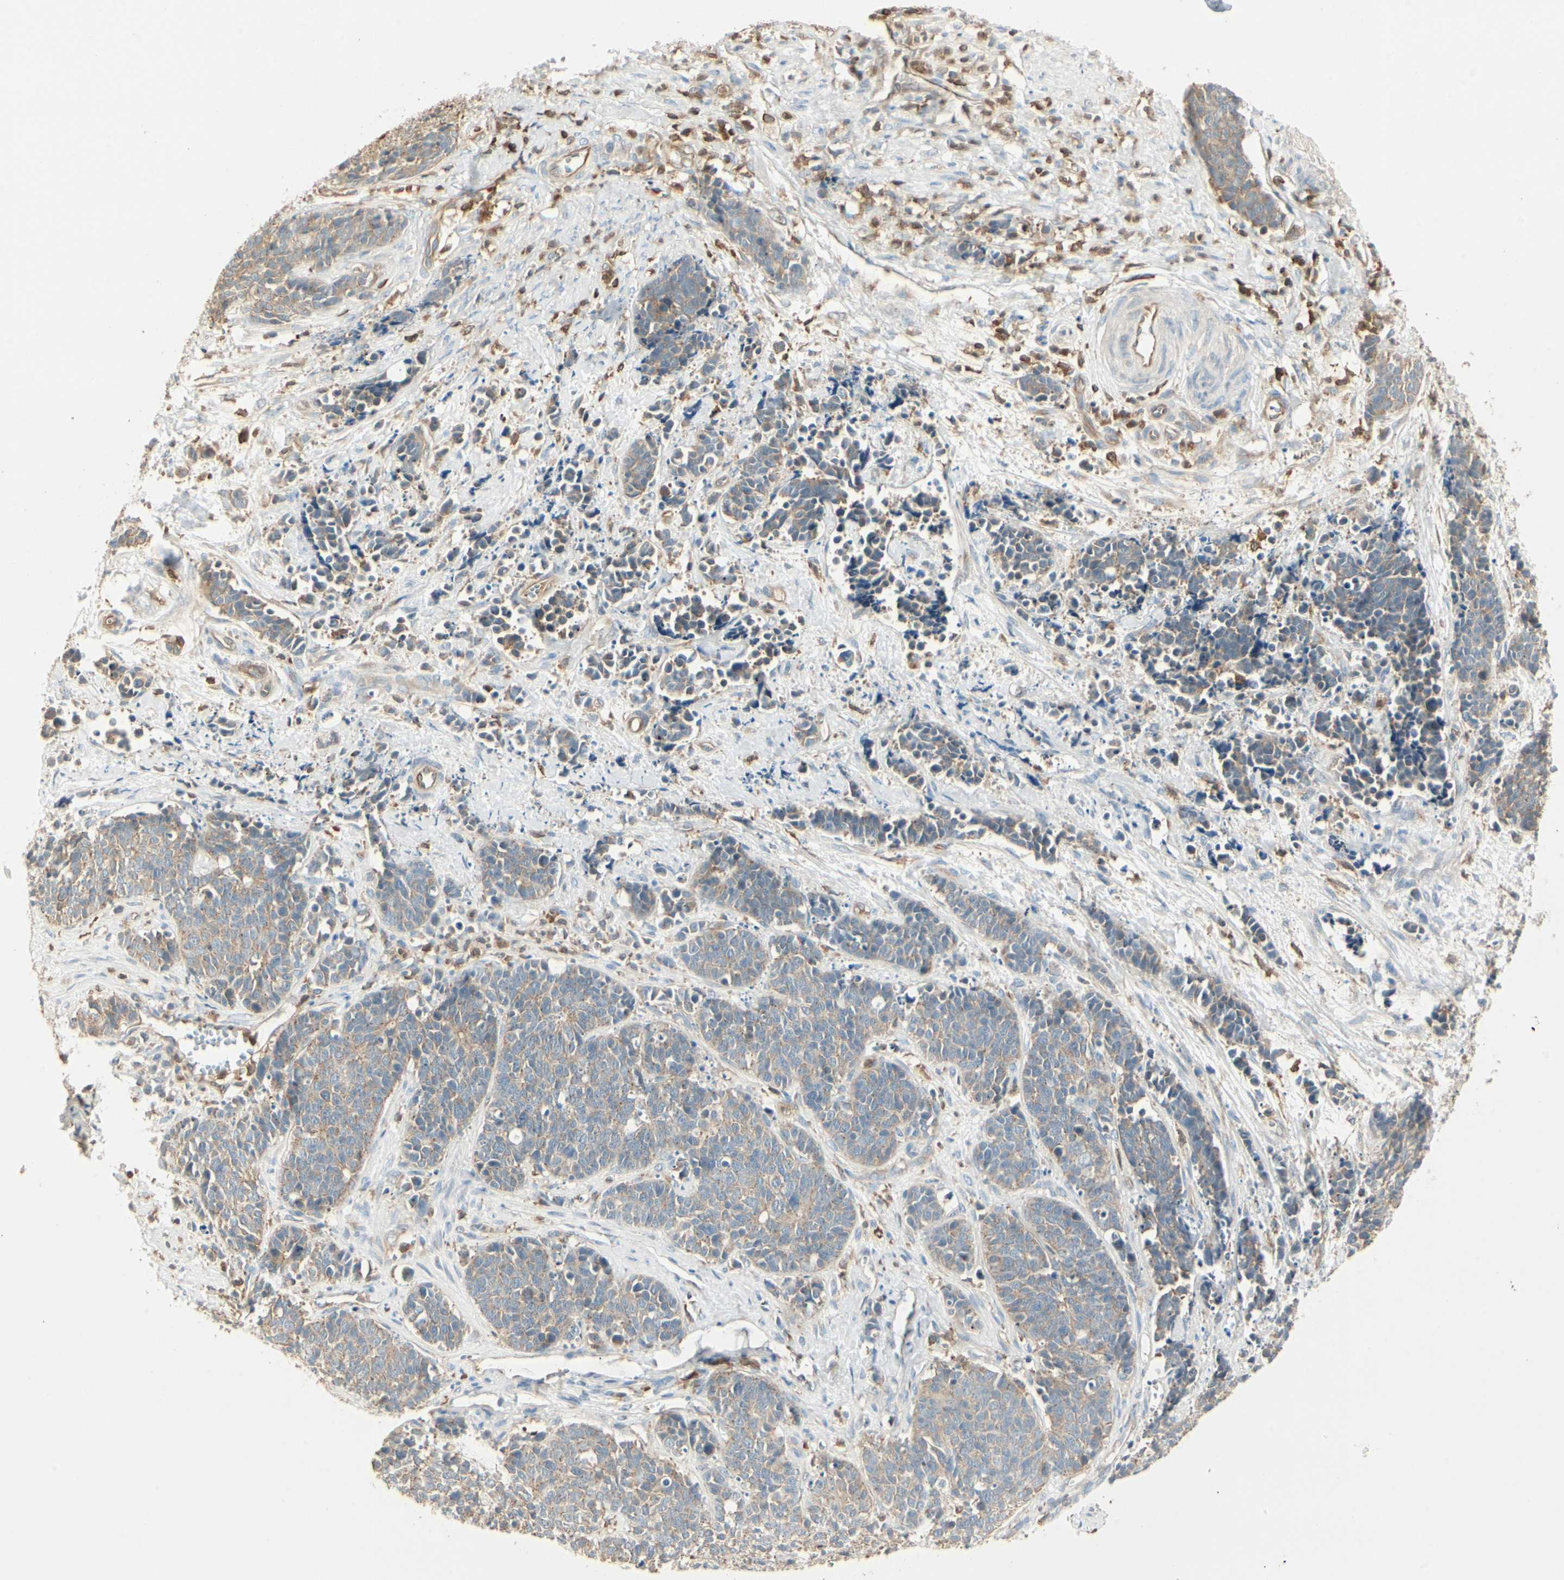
{"staining": {"intensity": "weak", "quantity": "25%-75%", "location": "cytoplasmic/membranous"}, "tissue": "cervical cancer", "cell_type": "Tumor cells", "image_type": "cancer", "snomed": [{"axis": "morphology", "description": "Squamous cell carcinoma, NOS"}, {"axis": "topography", "description": "Cervix"}], "caption": "Tumor cells show low levels of weak cytoplasmic/membranous positivity in approximately 25%-75% of cells in human cervical cancer (squamous cell carcinoma).", "gene": "CRLF3", "patient": {"sex": "female", "age": 35}}